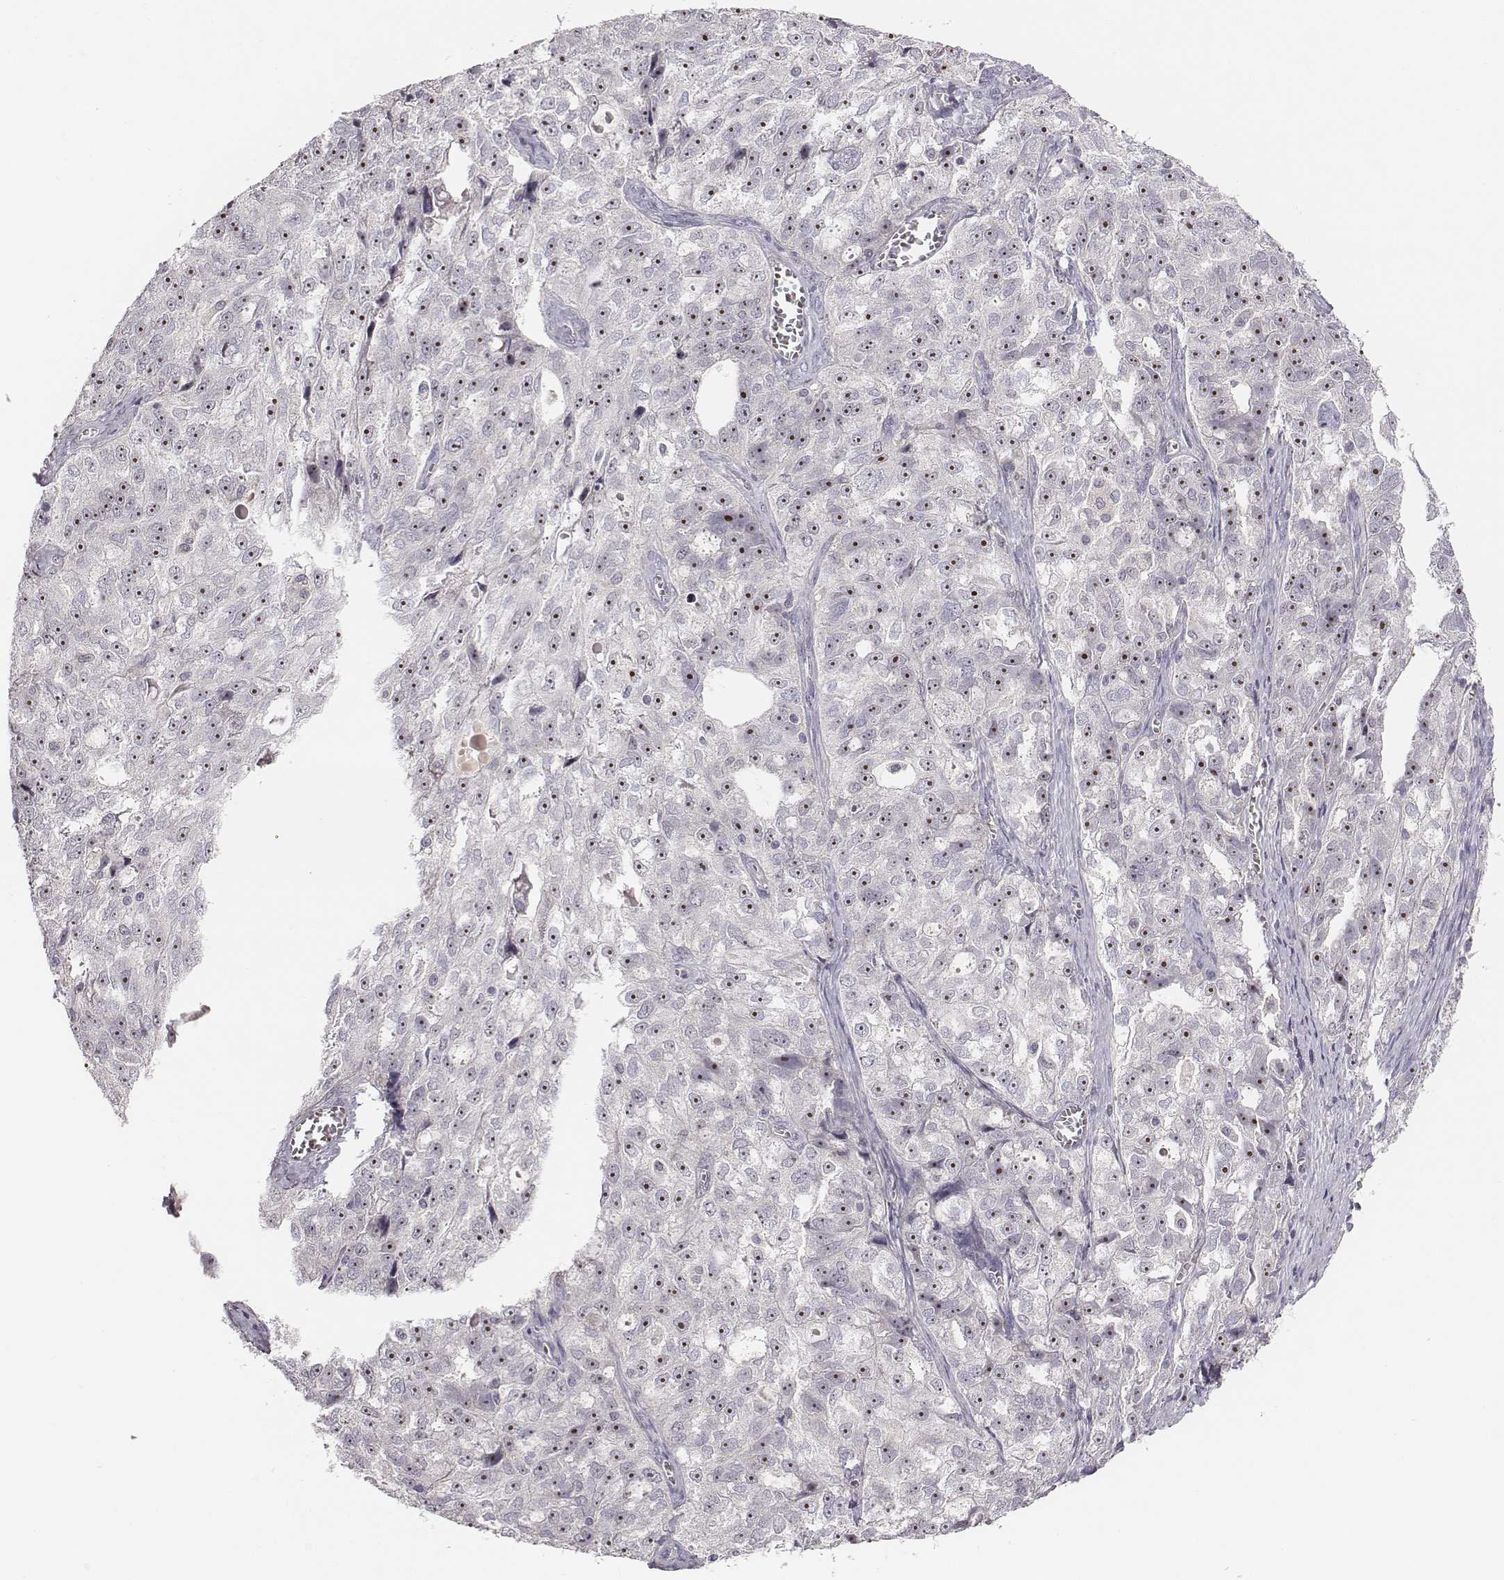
{"staining": {"intensity": "strong", "quantity": "25%-75%", "location": "nuclear"}, "tissue": "ovarian cancer", "cell_type": "Tumor cells", "image_type": "cancer", "snomed": [{"axis": "morphology", "description": "Cystadenocarcinoma, serous, NOS"}, {"axis": "topography", "description": "Ovary"}], "caption": "Protein analysis of ovarian cancer (serous cystadenocarcinoma) tissue demonstrates strong nuclear staining in approximately 25%-75% of tumor cells.", "gene": "NIFK", "patient": {"sex": "female", "age": 51}}